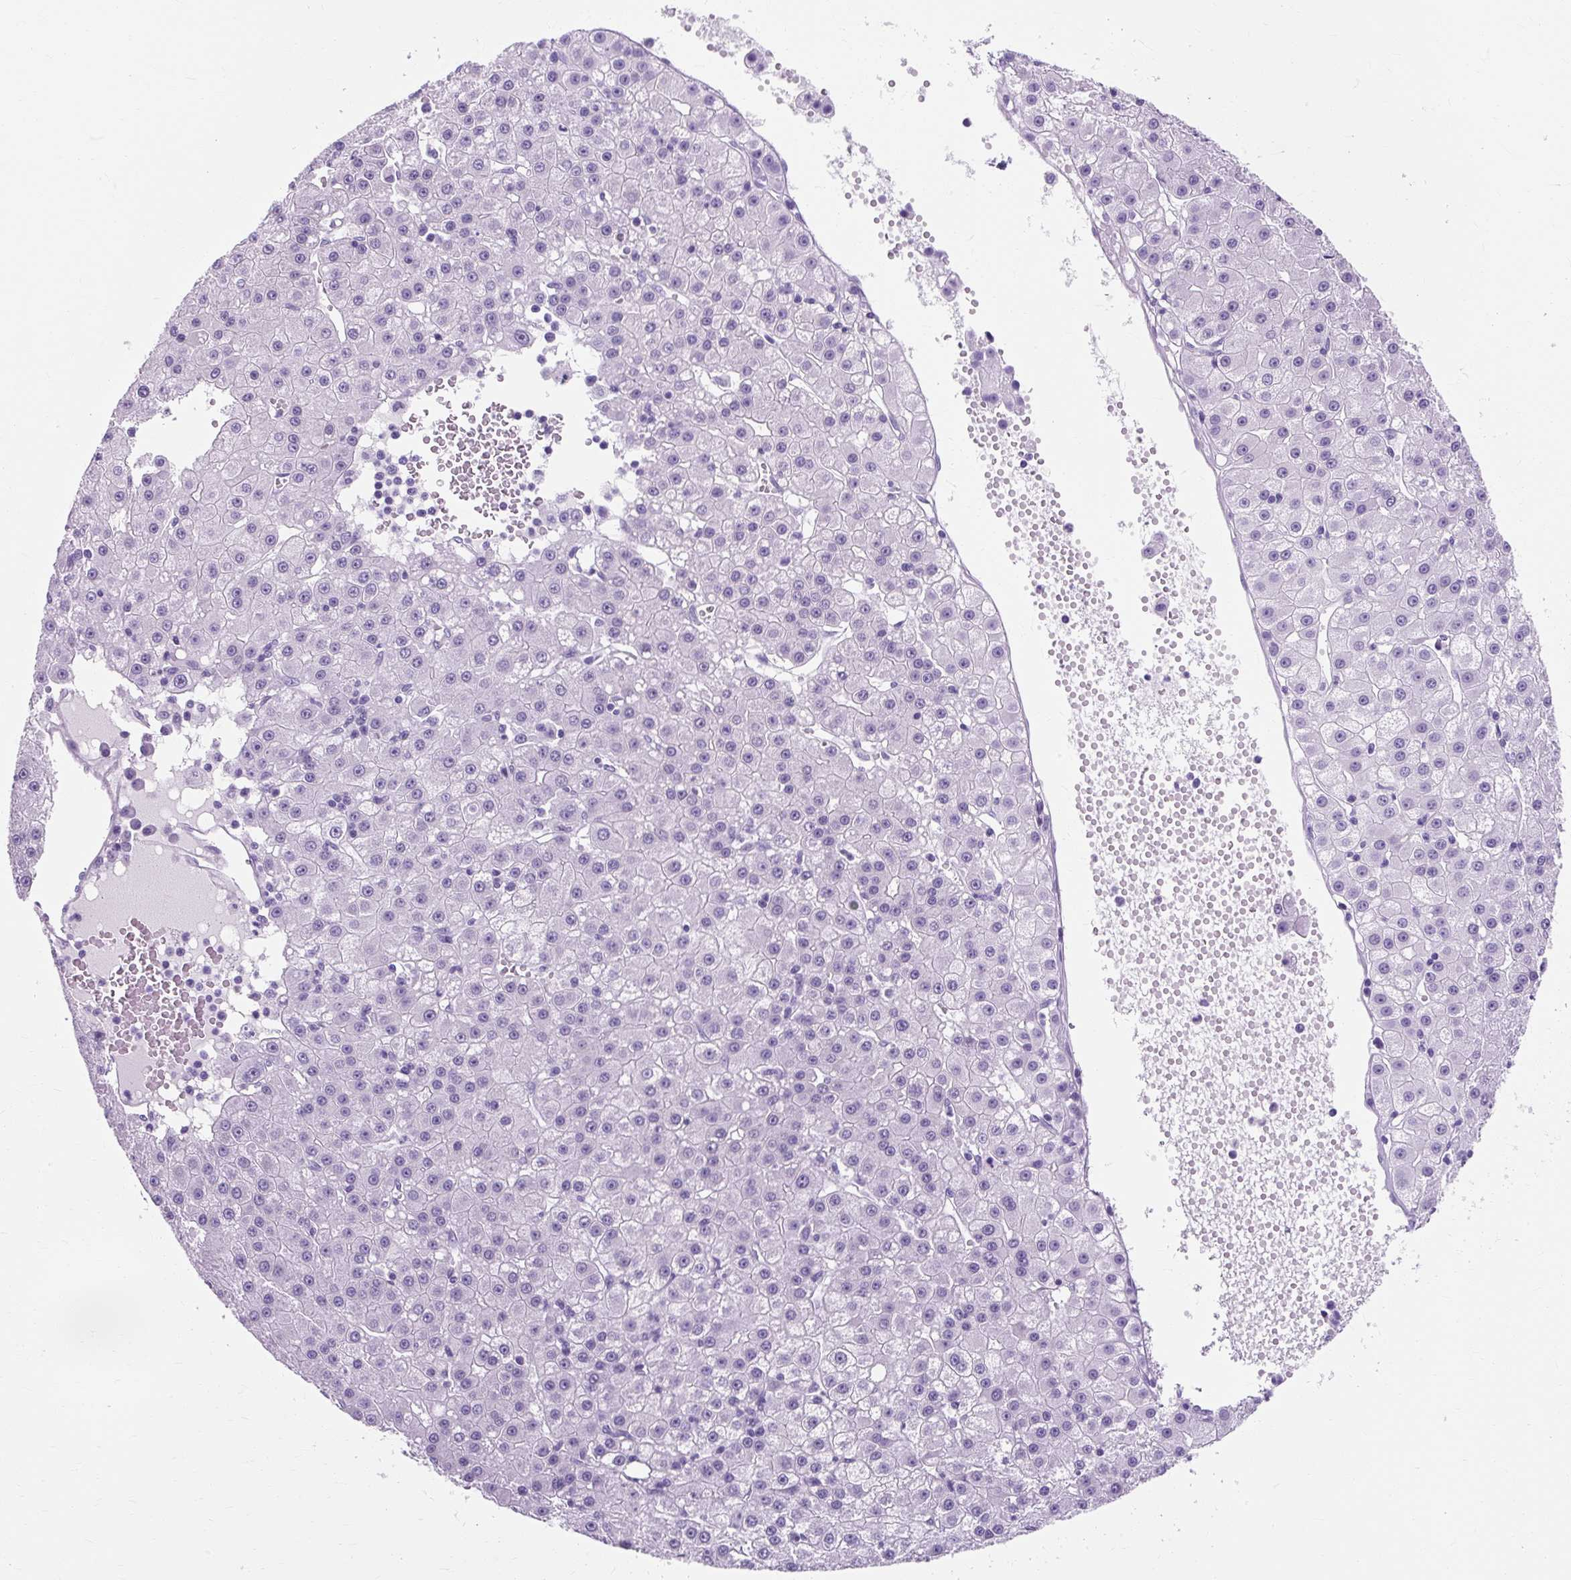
{"staining": {"intensity": "negative", "quantity": "none", "location": "none"}, "tissue": "liver cancer", "cell_type": "Tumor cells", "image_type": "cancer", "snomed": [{"axis": "morphology", "description": "Carcinoma, Hepatocellular, NOS"}, {"axis": "topography", "description": "Liver"}], "caption": "Tumor cells show no significant staining in liver cancer (hepatocellular carcinoma).", "gene": "RYBP", "patient": {"sex": "male", "age": 76}}